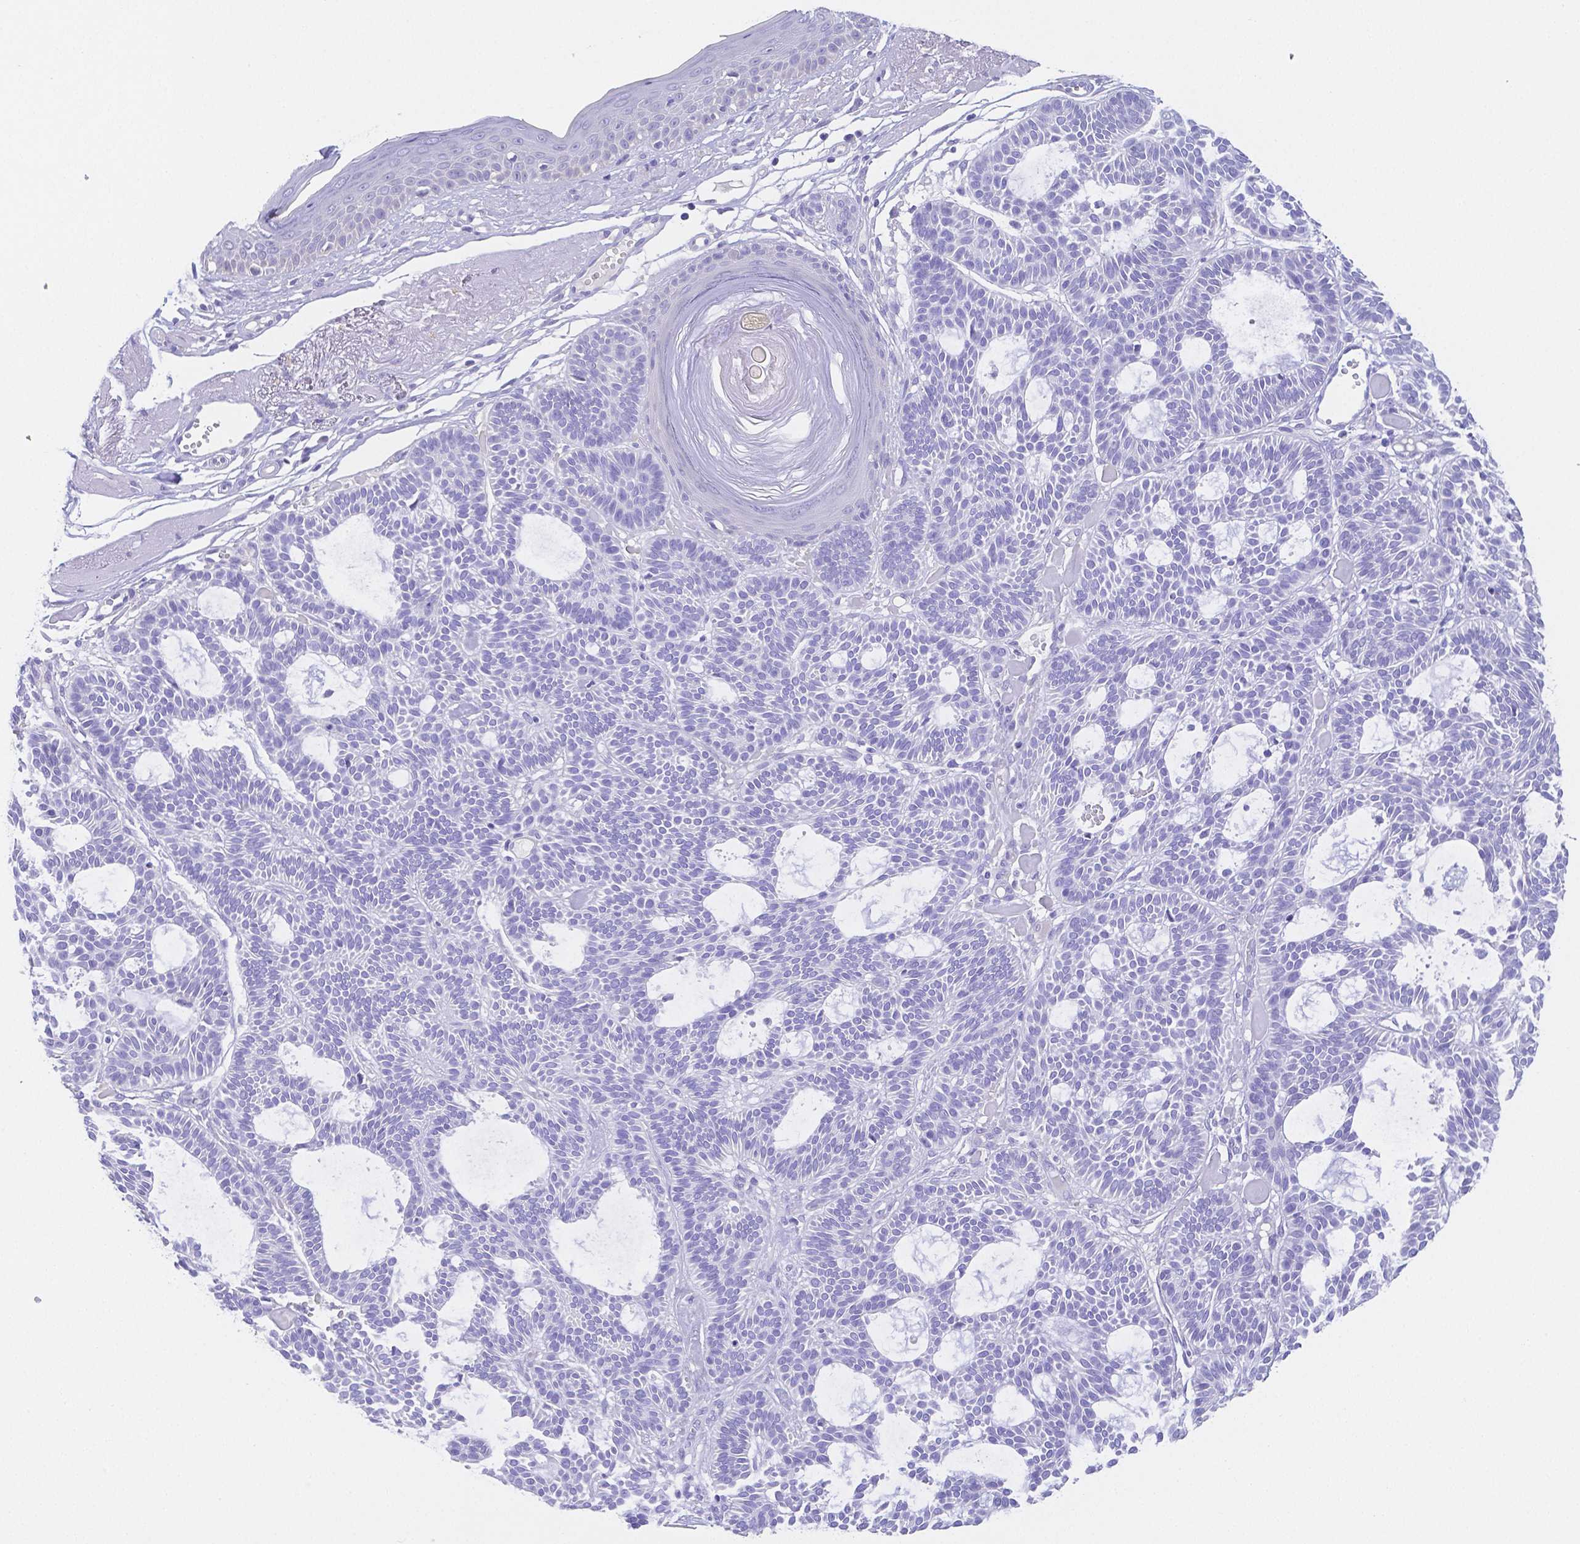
{"staining": {"intensity": "negative", "quantity": "none", "location": "none"}, "tissue": "skin cancer", "cell_type": "Tumor cells", "image_type": "cancer", "snomed": [{"axis": "morphology", "description": "Basal cell carcinoma"}, {"axis": "topography", "description": "Skin"}], "caption": "The photomicrograph exhibits no staining of tumor cells in skin cancer (basal cell carcinoma).", "gene": "ZG16B", "patient": {"sex": "male", "age": 85}}